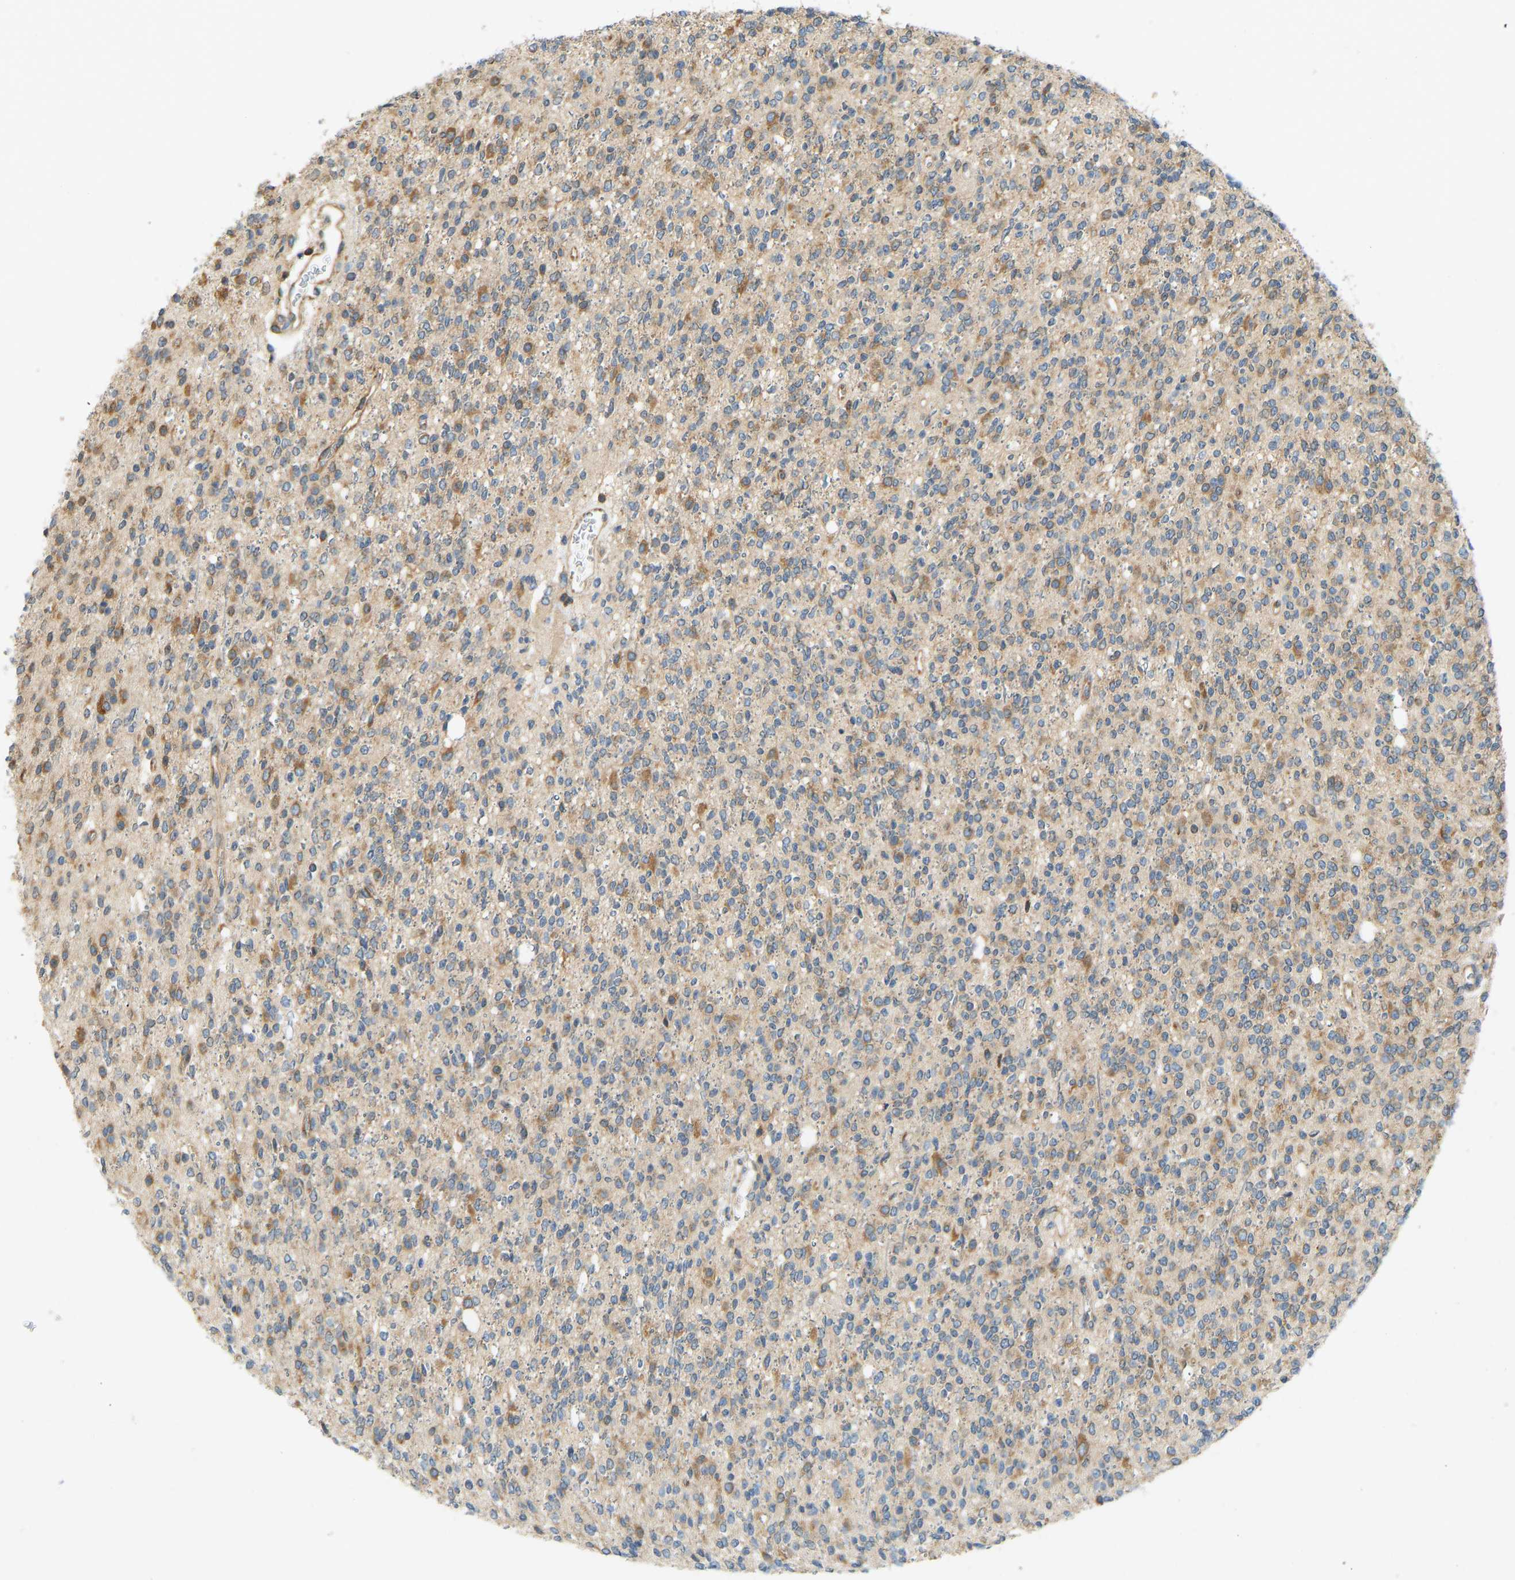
{"staining": {"intensity": "moderate", "quantity": "25%-75%", "location": "cytoplasmic/membranous"}, "tissue": "glioma", "cell_type": "Tumor cells", "image_type": "cancer", "snomed": [{"axis": "morphology", "description": "Glioma, malignant, High grade"}, {"axis": "topography", "description": "Brain"}], "caption": "Immunohistochemistry (IHC) image of neoplastic tissue: human high-grade glioma (malignant) stained using immunohistochemistry (IHC) displays medium levels of moderate protein expression localized specifically in the cytoplasmic/membranous of tumor cells, appearing as a cytoplasmic/membranous brown color.", "gene": "RPS6KB2", "patient": {"sex": "male", "age": 34}}